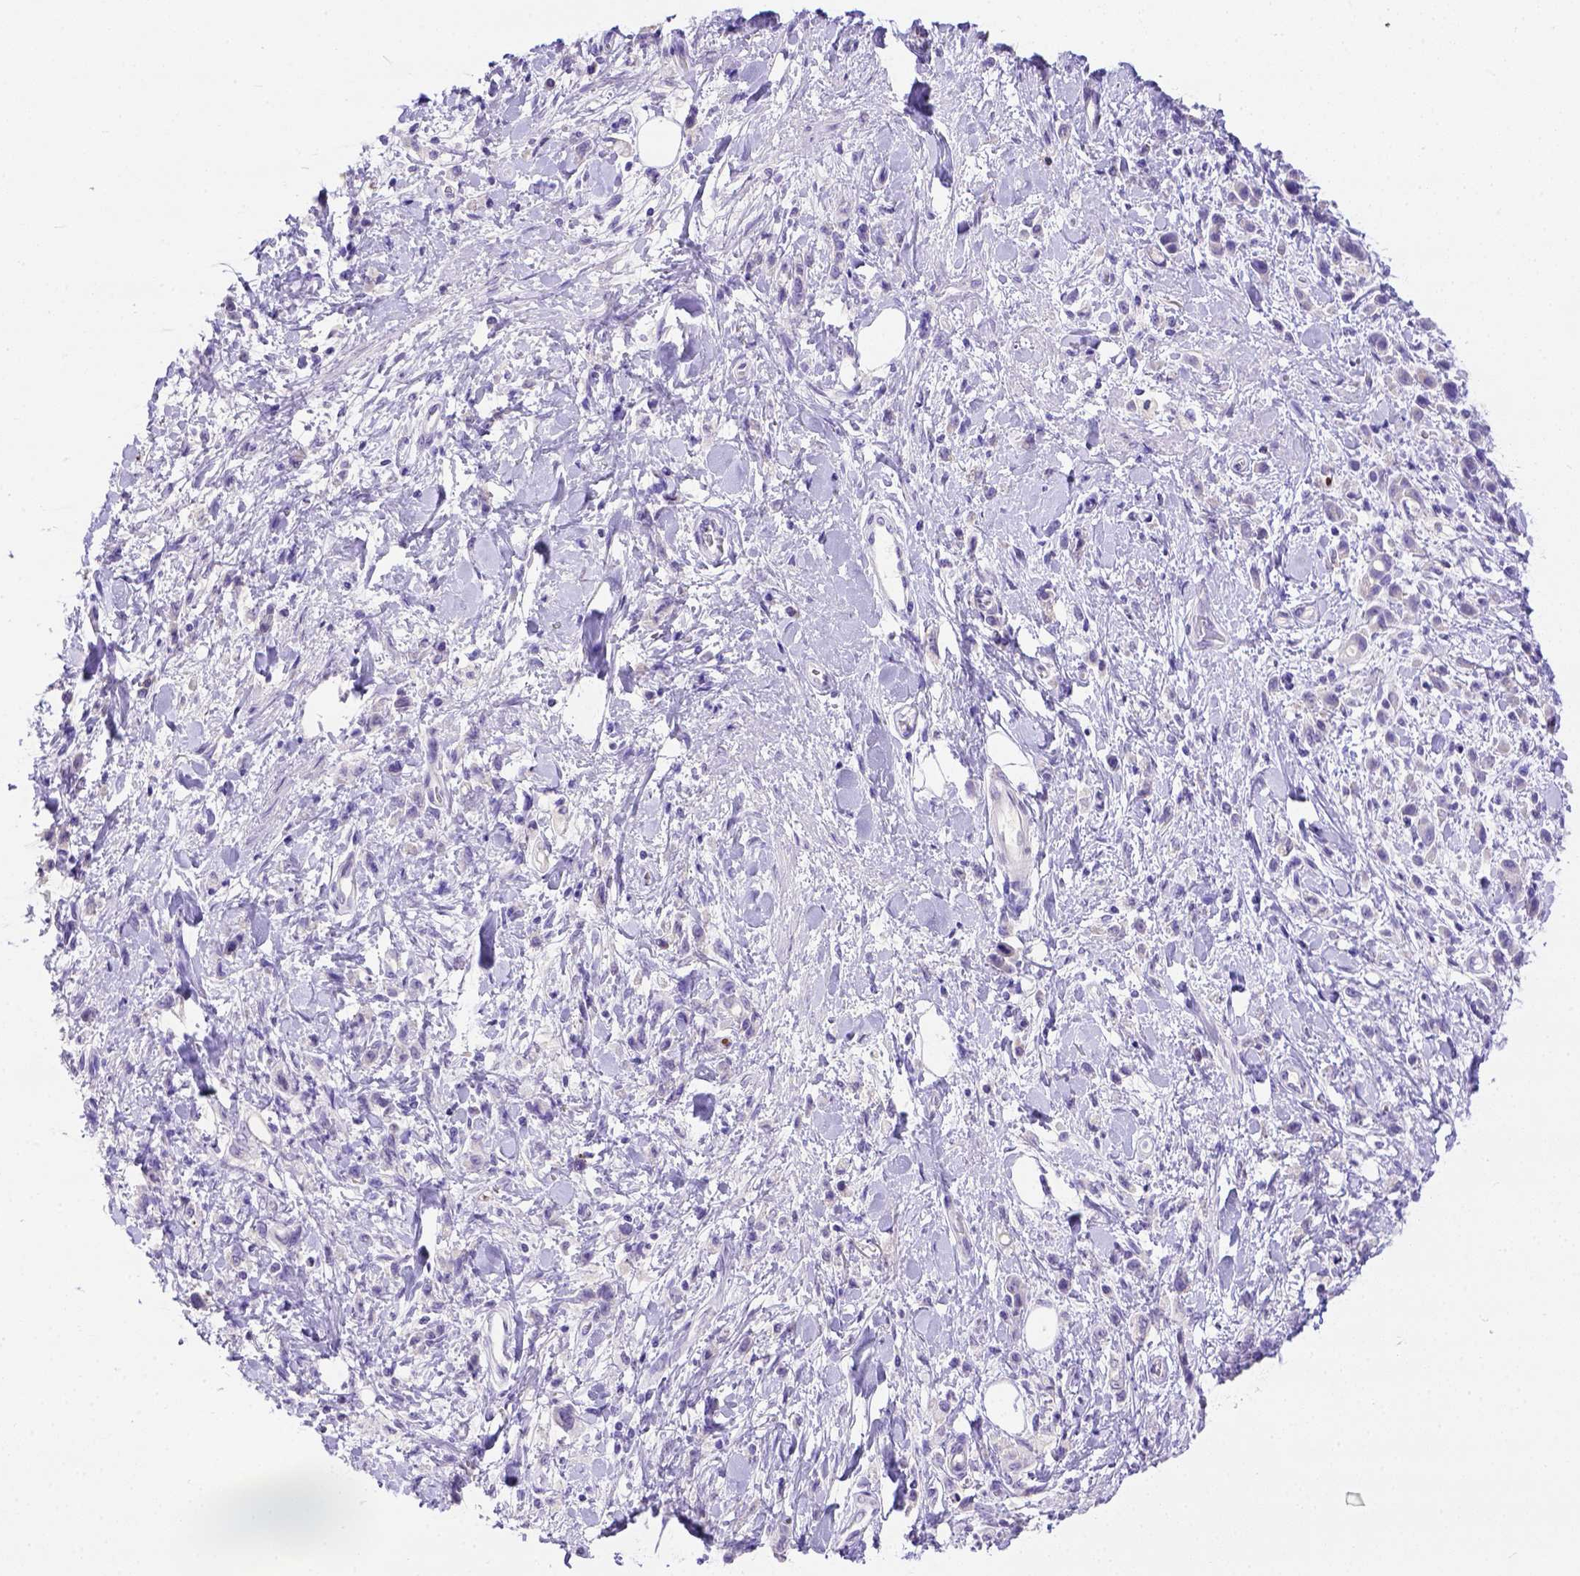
{"staining": {"intensity": "negative", "quantity": "none", "location": "none"}, "tissue": "stomach cancer", "cell_type": "Tumor cells", "image_type": "cancer", "snomed": [{"axis": "morphology", "description": "Adenocarcinoma, NOS"}, {"axis": "topography", "description": "Stomach"}], "caption": "A histopathology image of human adenocarcinoma (stomach) is negative for staining in tumor cells.", "gene": "B3GAT1", "patient": {"sex": "male", "age": 77}}